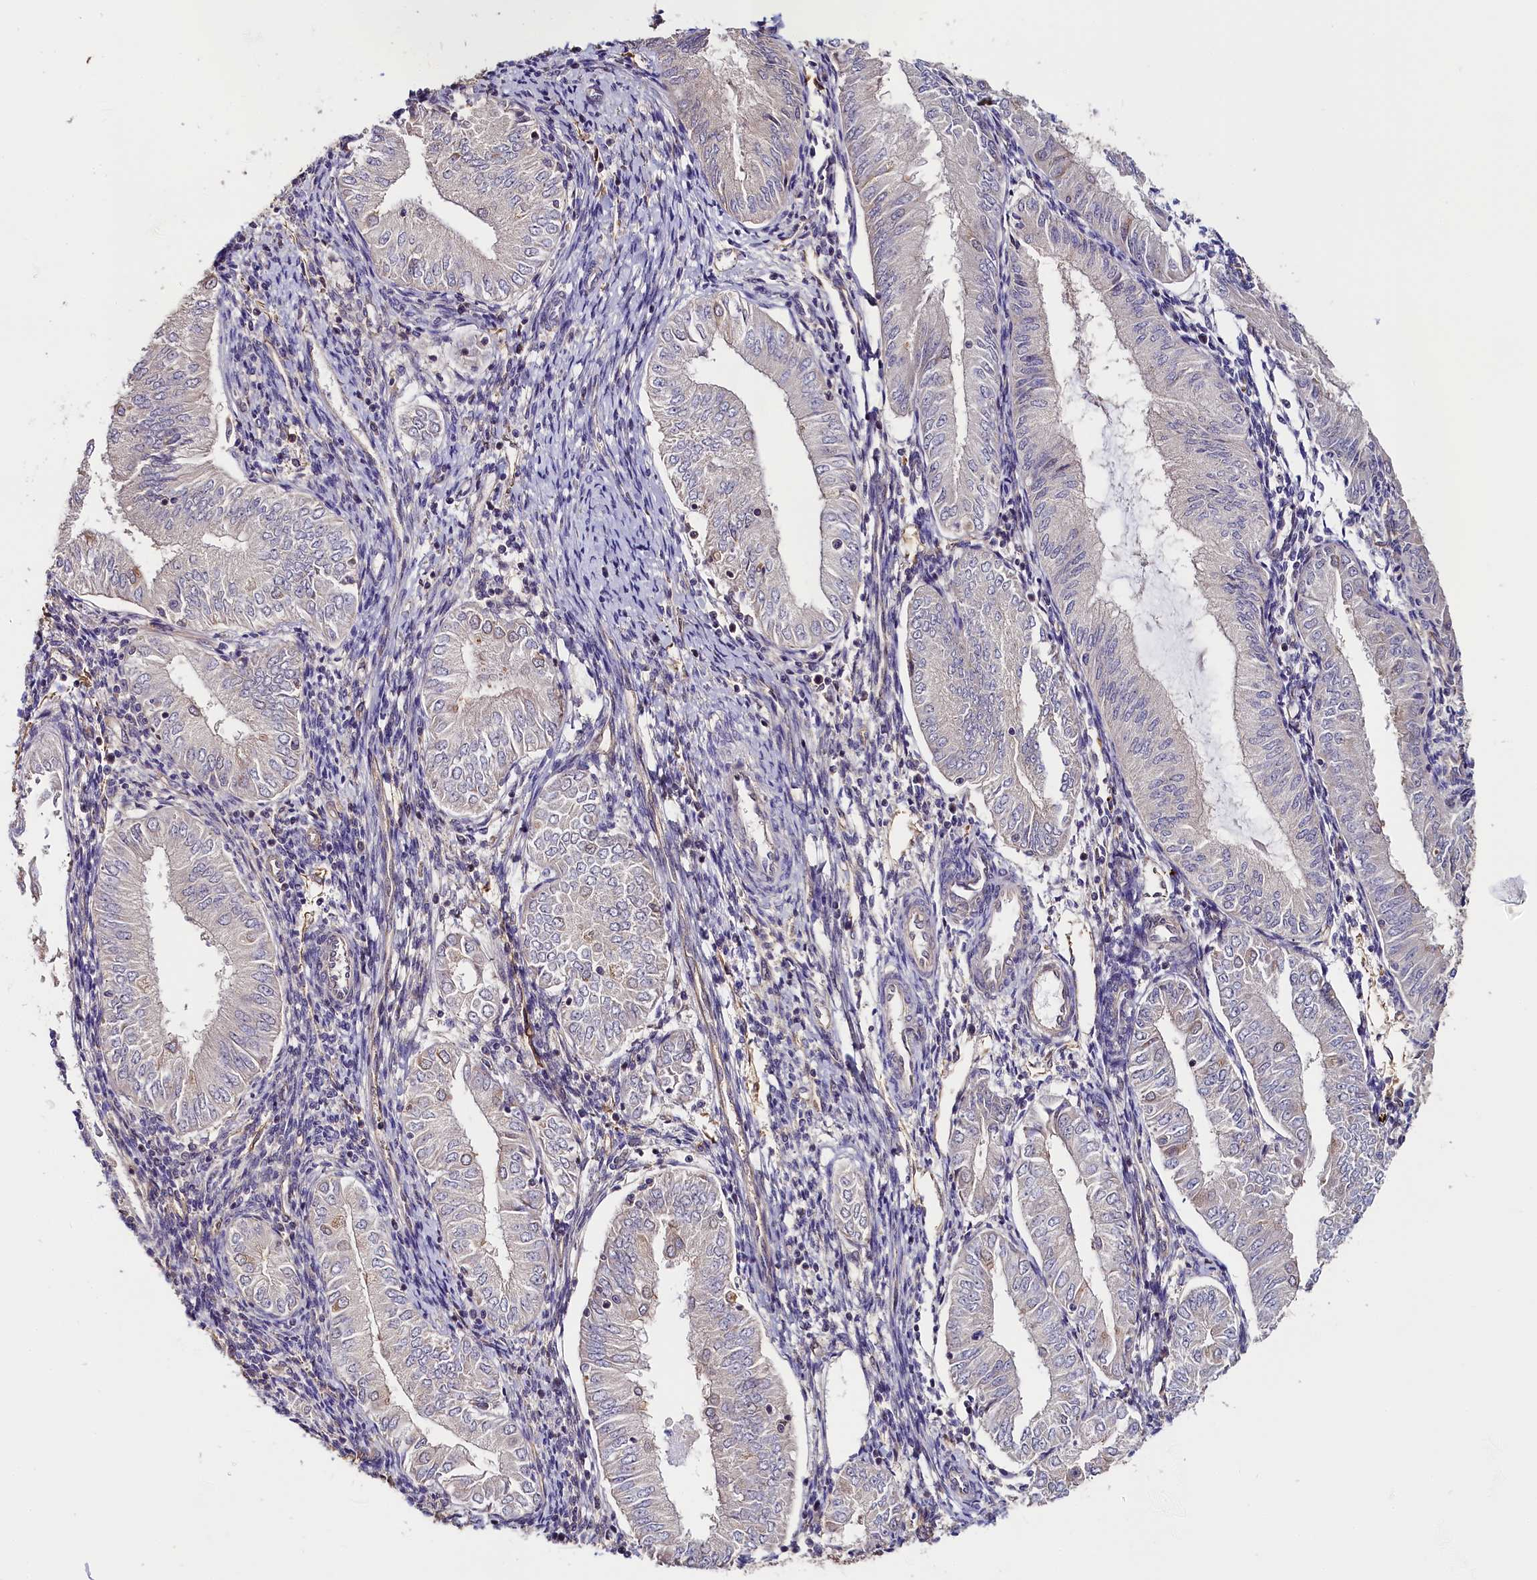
{"staining": {"intensity": "negative", "quantity": "none", "location": "none"}, "tissue": "endometrial cancer", "cell_type": "Tumor cells", "image_type": "cancer", "snomed": [{"axis": "morphology", "description": "Adenocarcinoma, NOS"}, {"axis": "topography", "description": "Endometrium"}], "caption": "IHC histopathology image of neoplastic tissue: adenocarcinoma (endometrial) stained with DAB (3,3'-diaminobenzidine) reveals no significant protein expression in tumor cells.", "gene": "KATNB1", "patient": {"sex": "female", "age": 53}}